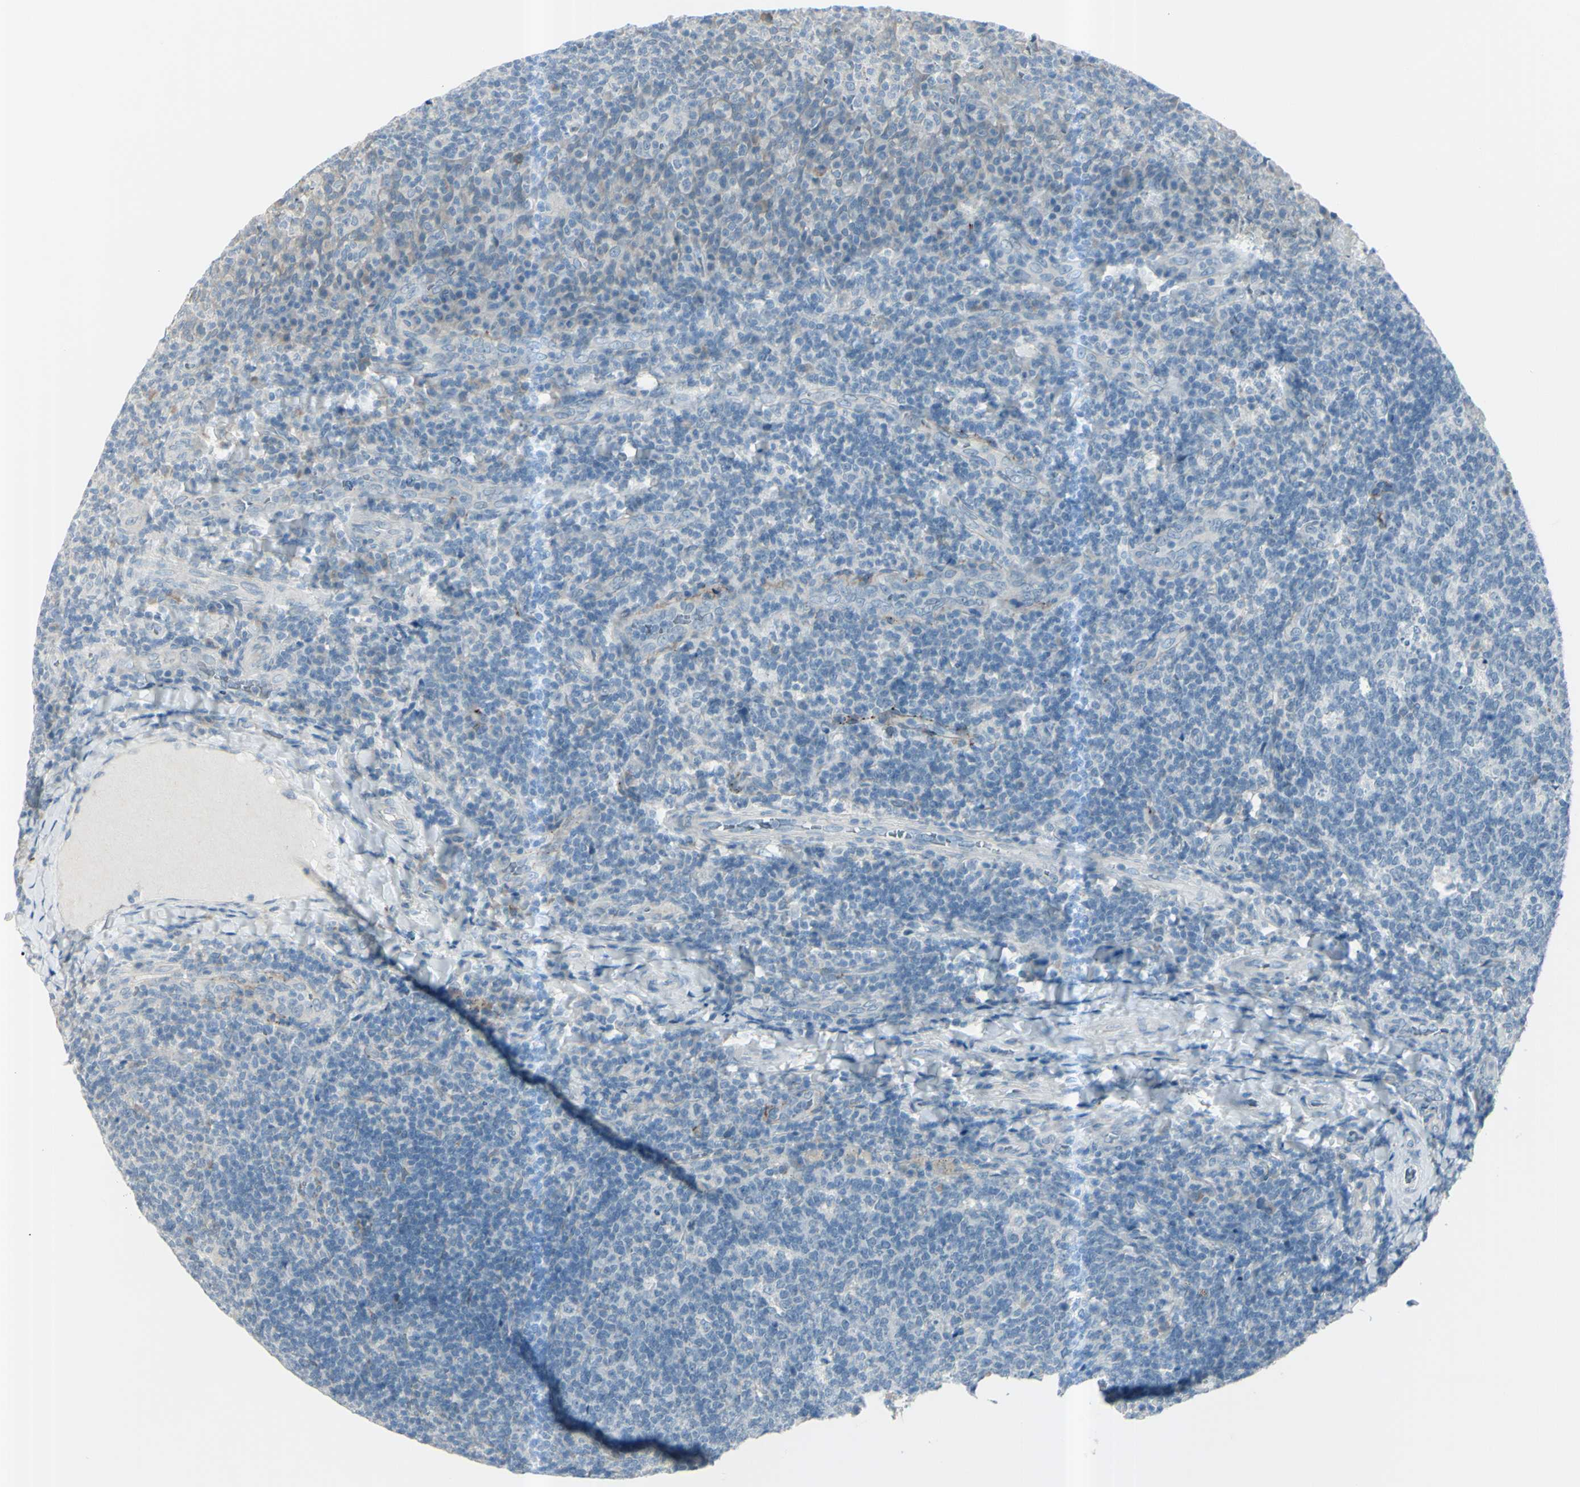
{"staining": {"intensity": "negative", "quantity": "none", "location": "none"}, "tissue": "tonsil", "cell_type": "Germinal center cells", "image_type": "normal", "snomed": [{"axis": "morphology", "description": "Normal tissue, NOS"}, {"axis": "topography", "description": "Tonsil"}], "caption": "A high-resolution image shows IHC staining of normal tonsil, which shows no significant positivity in germinal center cells.", "gene": "GPR34", "patient": {"sex": "male", "age": 17}}